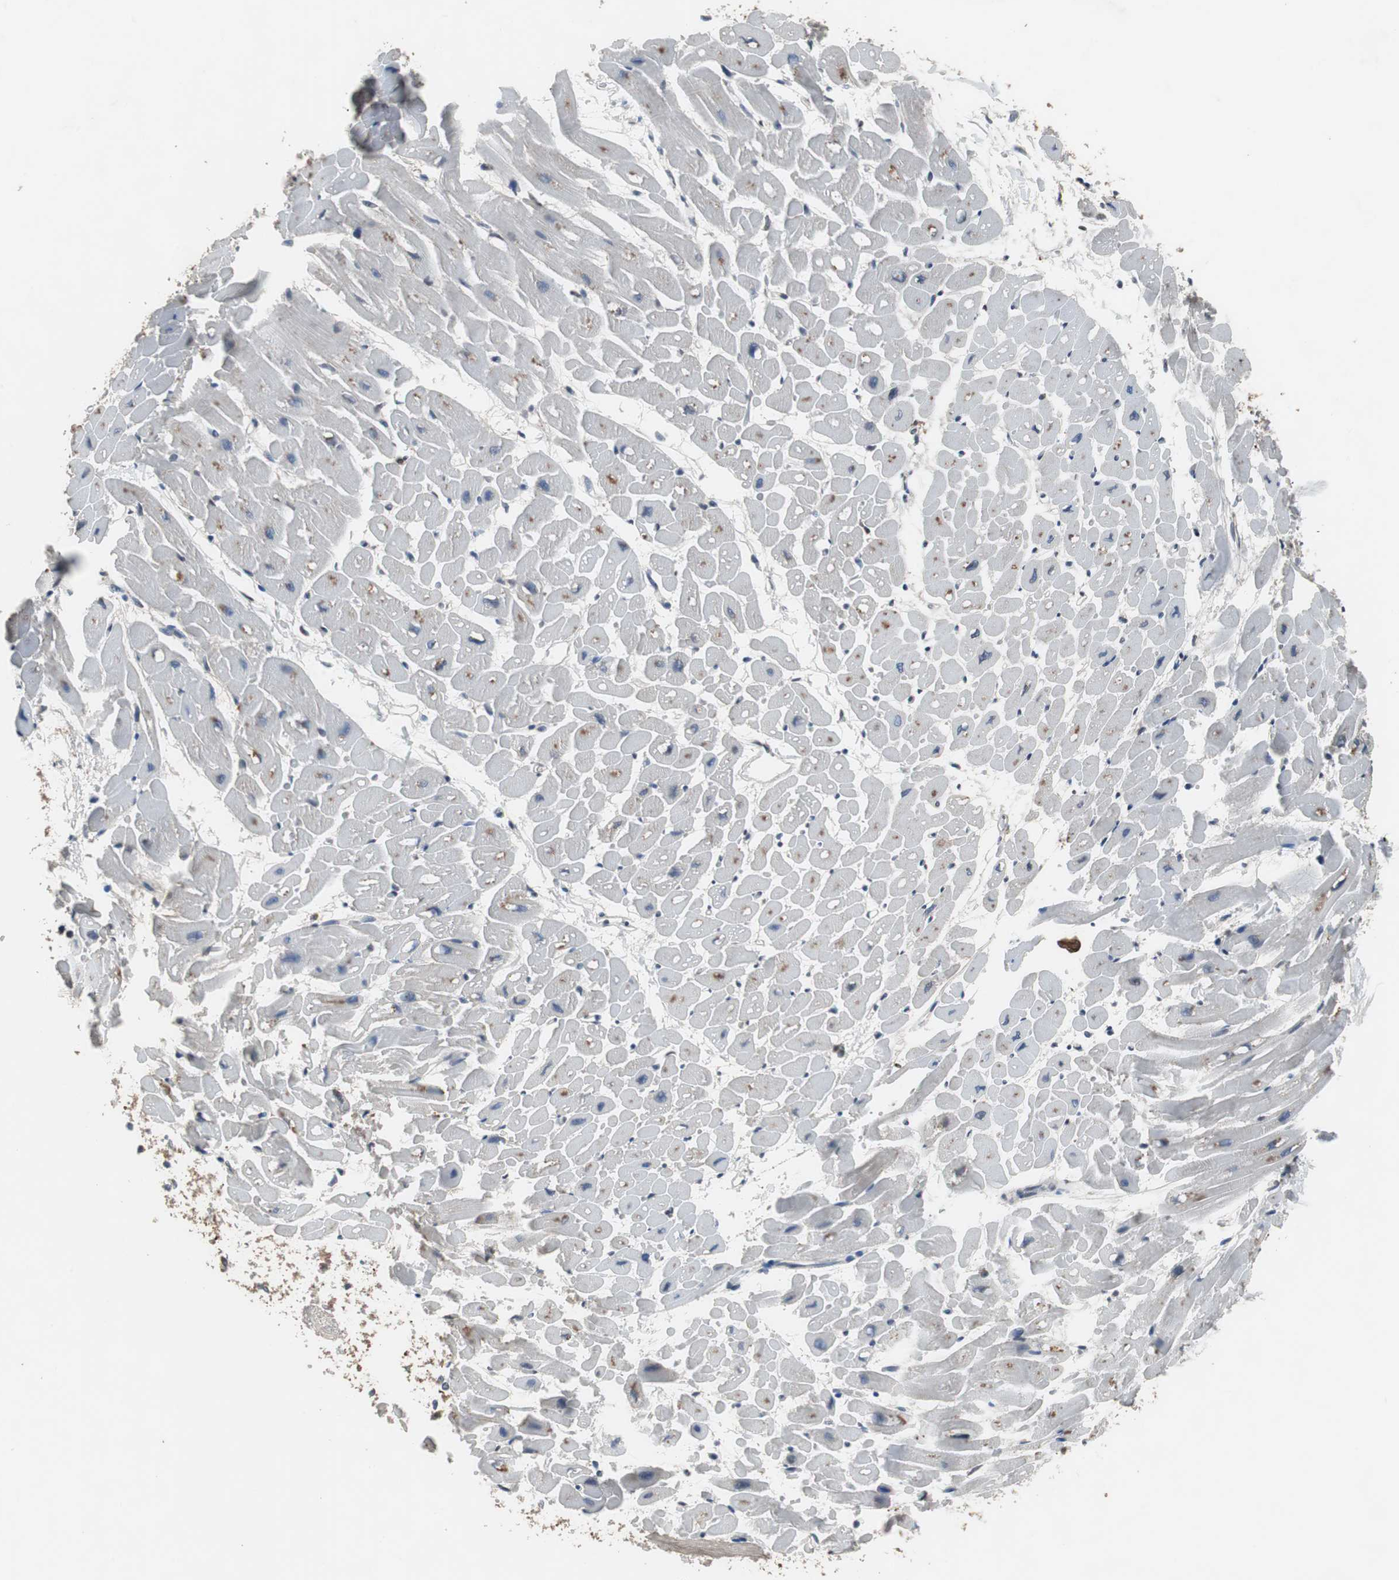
{"staining": {"intensity": "moderate", "quantity": "25%-75%", "location": "cytoplasmic/membranous"}, "tissue": "heart muscle", "cell_type": "Cardiomyocytes", "image_type": "normal", "snomed": [{"axis": "morphology", "description": "Normal tissue, NOS"}, {"axis": "topography", "description": "Heart"}], "caption": "DAB (3,3'-diaminobenzidine) immunohistochemical staining of benign human heart muscle shows moderate cytoplasmic/membranous protein staining in approximately 25%-75% of cardiomyocytes.", "gene": "USP10", "patient": {"sex": "male", "age": 45}}